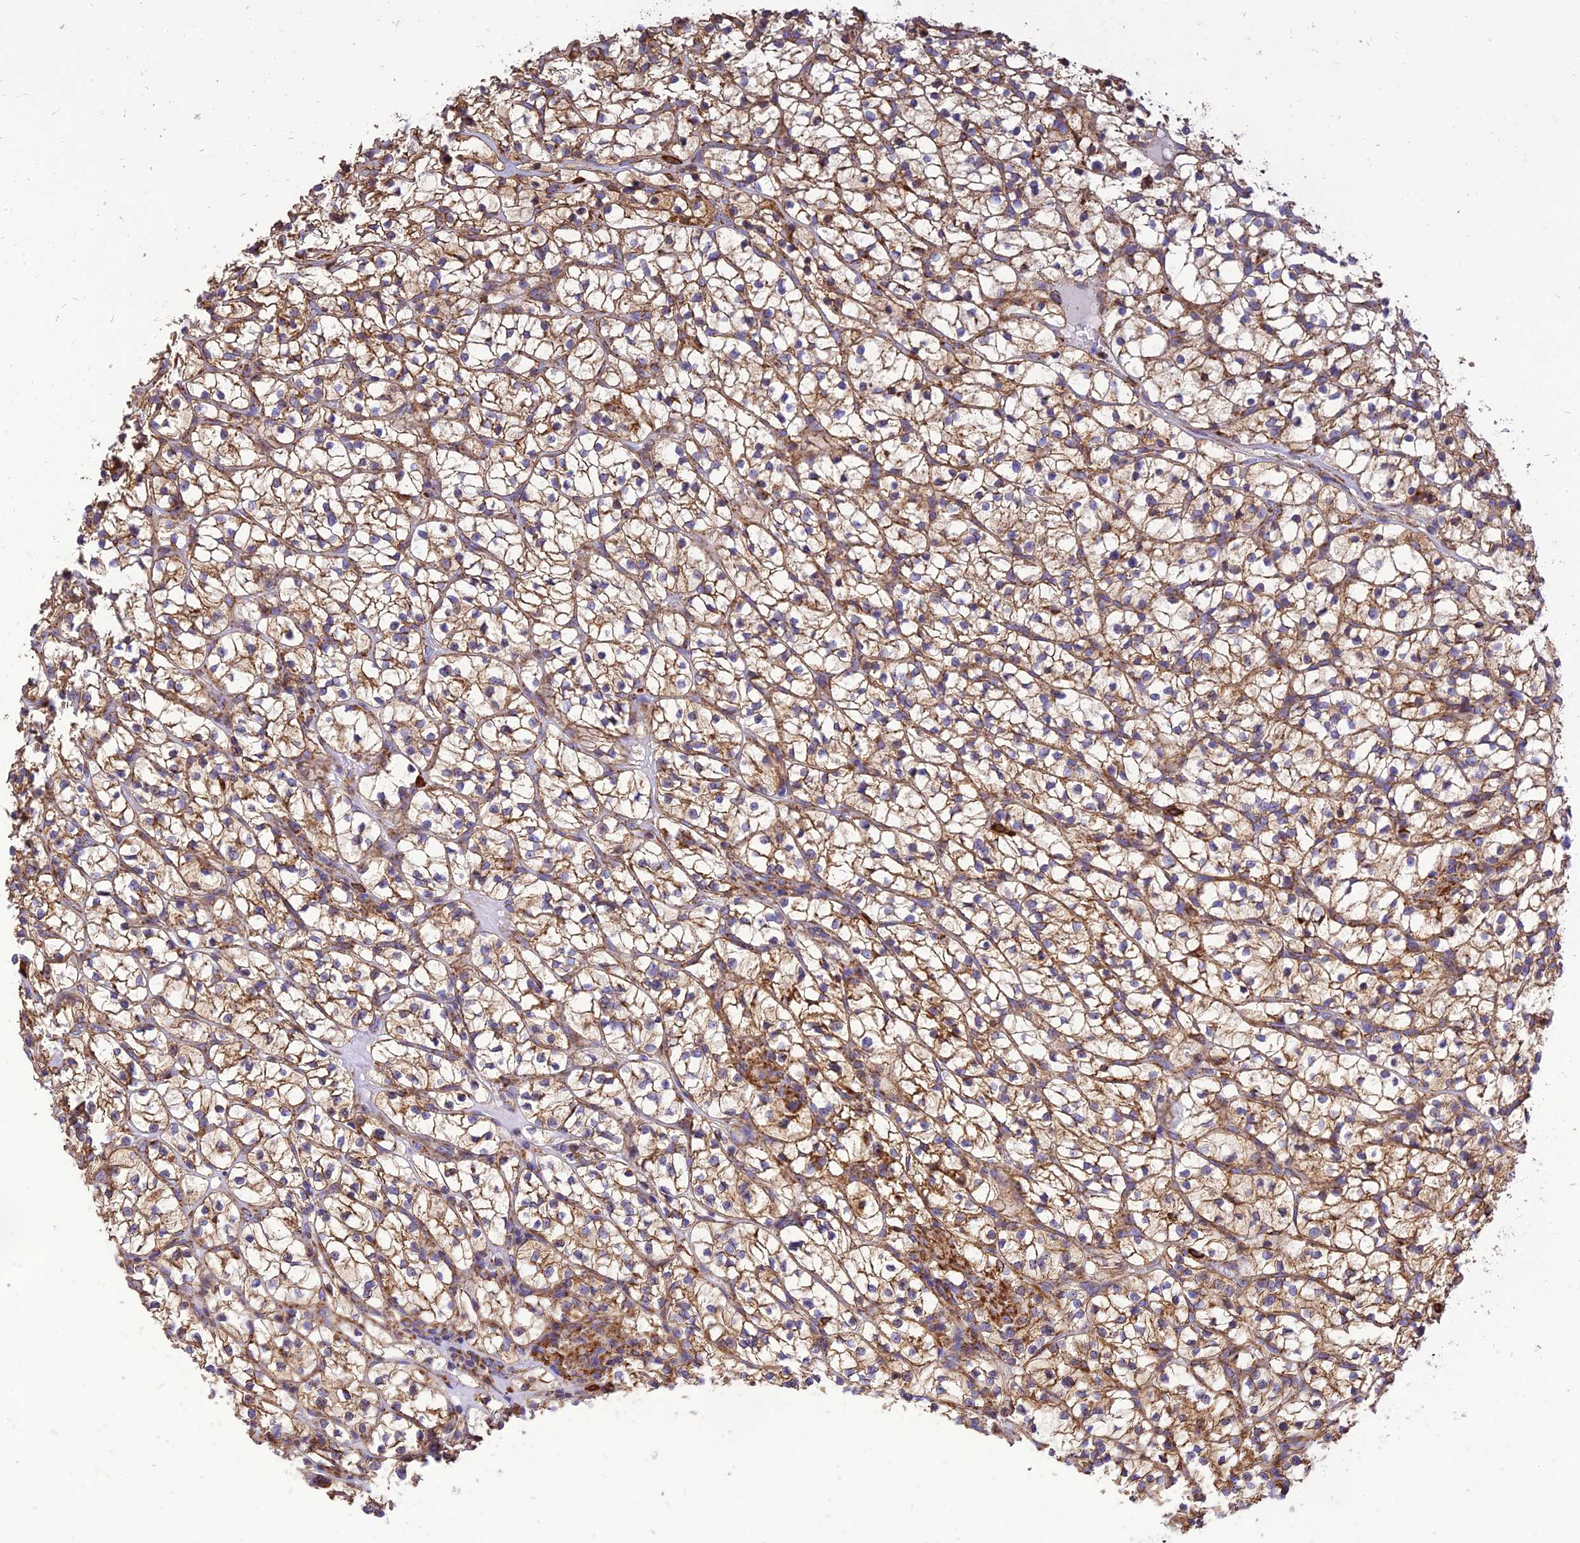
{"staining": {"intensity": "moderate", "quantity": ">75%", "location": "cytoplasmic/membranous"}, "tissue": "renal cancer", "cell_type": "Tumor cells", "image_type": "cancer", "snomed": [{"axis": "morphology", "description": "Adenocarcinoma, NOS"}, {"axis": "topography", "description": "Kidney"}], "caption": "IHC of renal cancer (adenocarcinoma) exhibits medium levels of moderate cytoplasmic/membranous staining in approximately >75% of tumor cells.", "gene": "THUMPD2", "patient": {"sex": "female", "age": 64}}